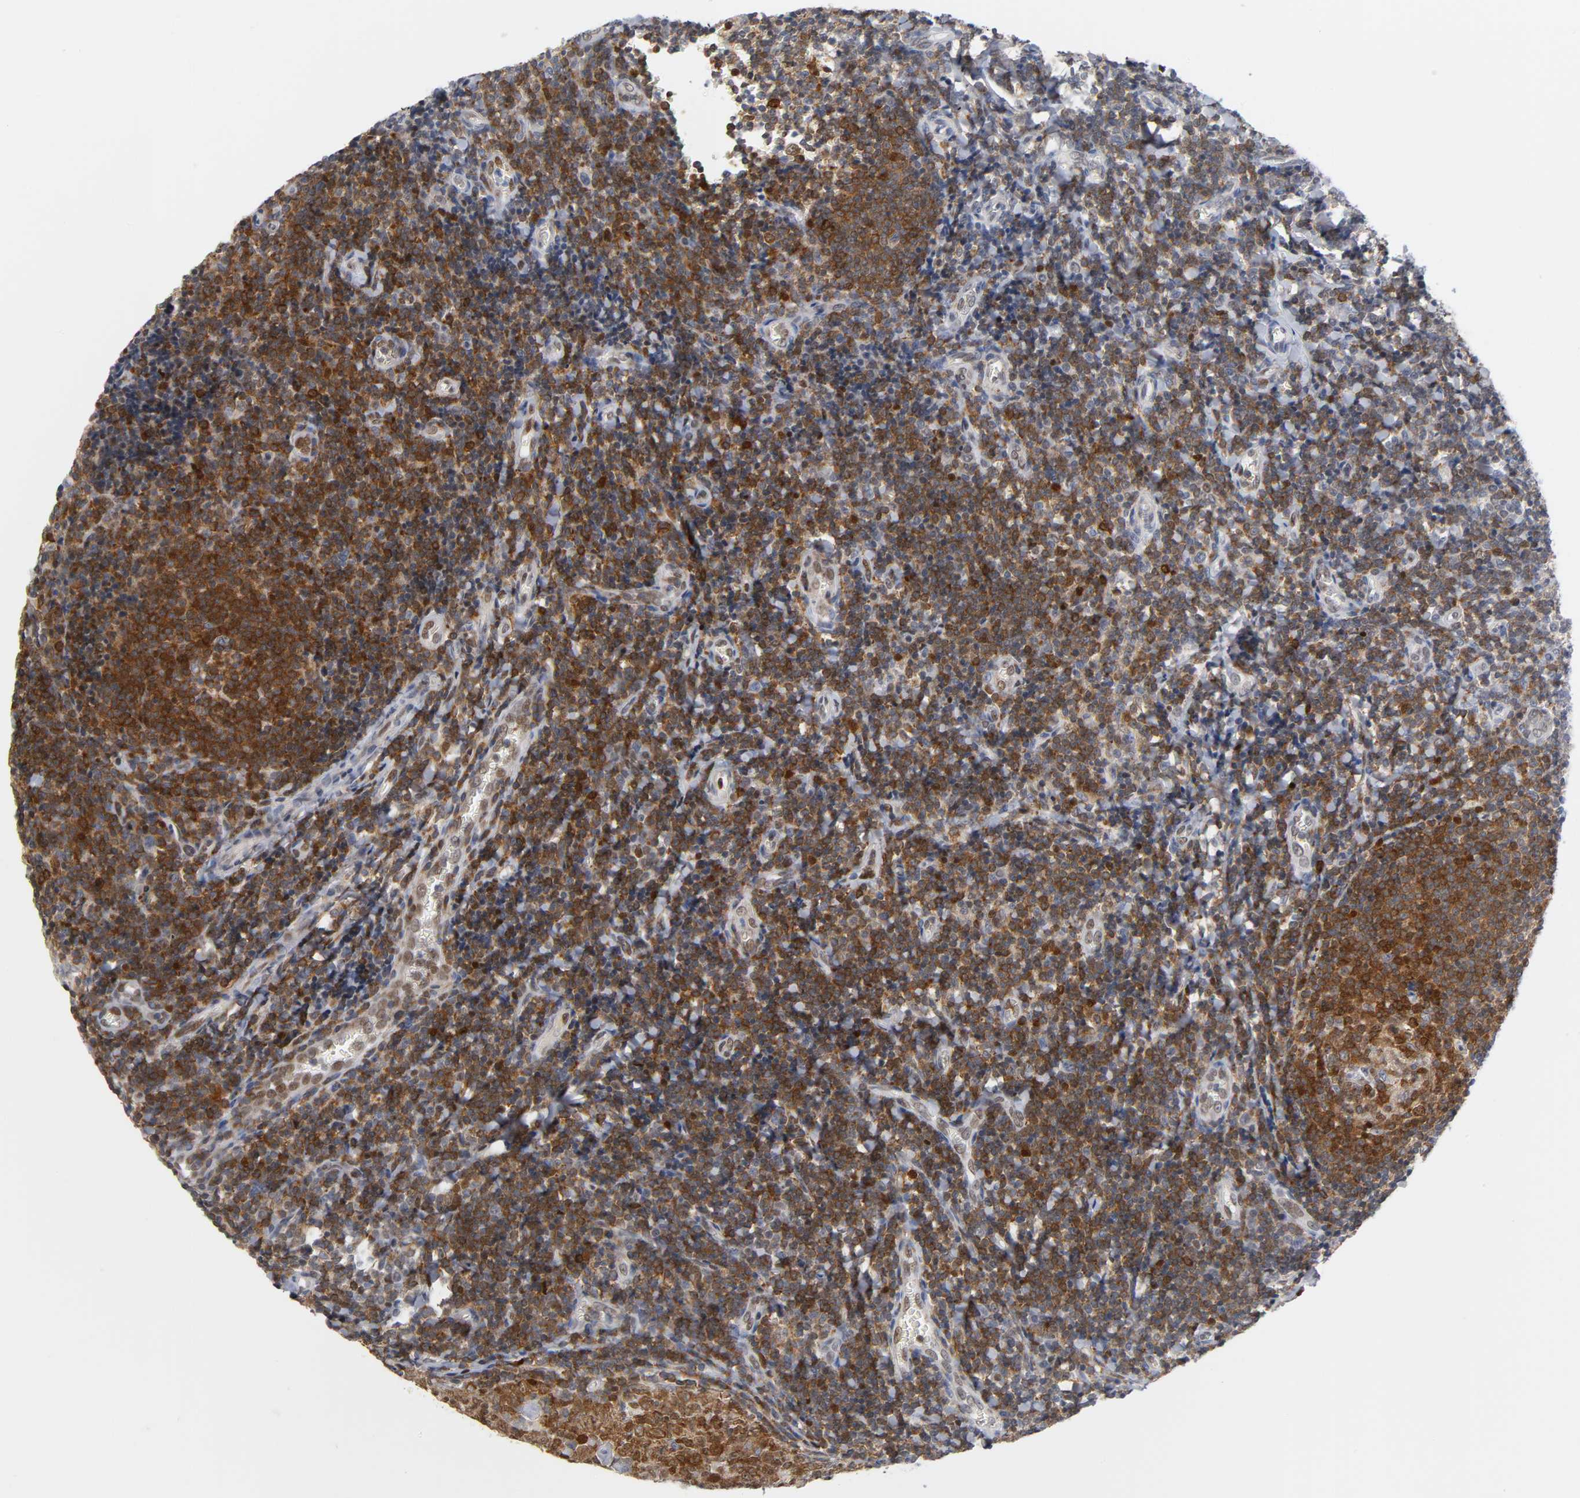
{"staining": {"intensity": "strong", "quantity": ">75%", "location": "cytoplasmic/membranous,nuclear"}, "tissue": "tonsil", "cell_type": "Germinal center cells", "image_type": "normal", "snomed": [{"axis": "morphology", "description": "Normal tissue, NOS"}, {"axis": "topography", "description": "Tonsil"}], "caption": "The immunohistochemical stain labels strong cytoplasmic/membranous,nuclear positivity in germinal center cells of unremarkable tonsil. (DAB = brown stain, brightfield microscopy at high magnification).", "gene": "NFATC1", "patient": {"sex": "male", "age": 31}}